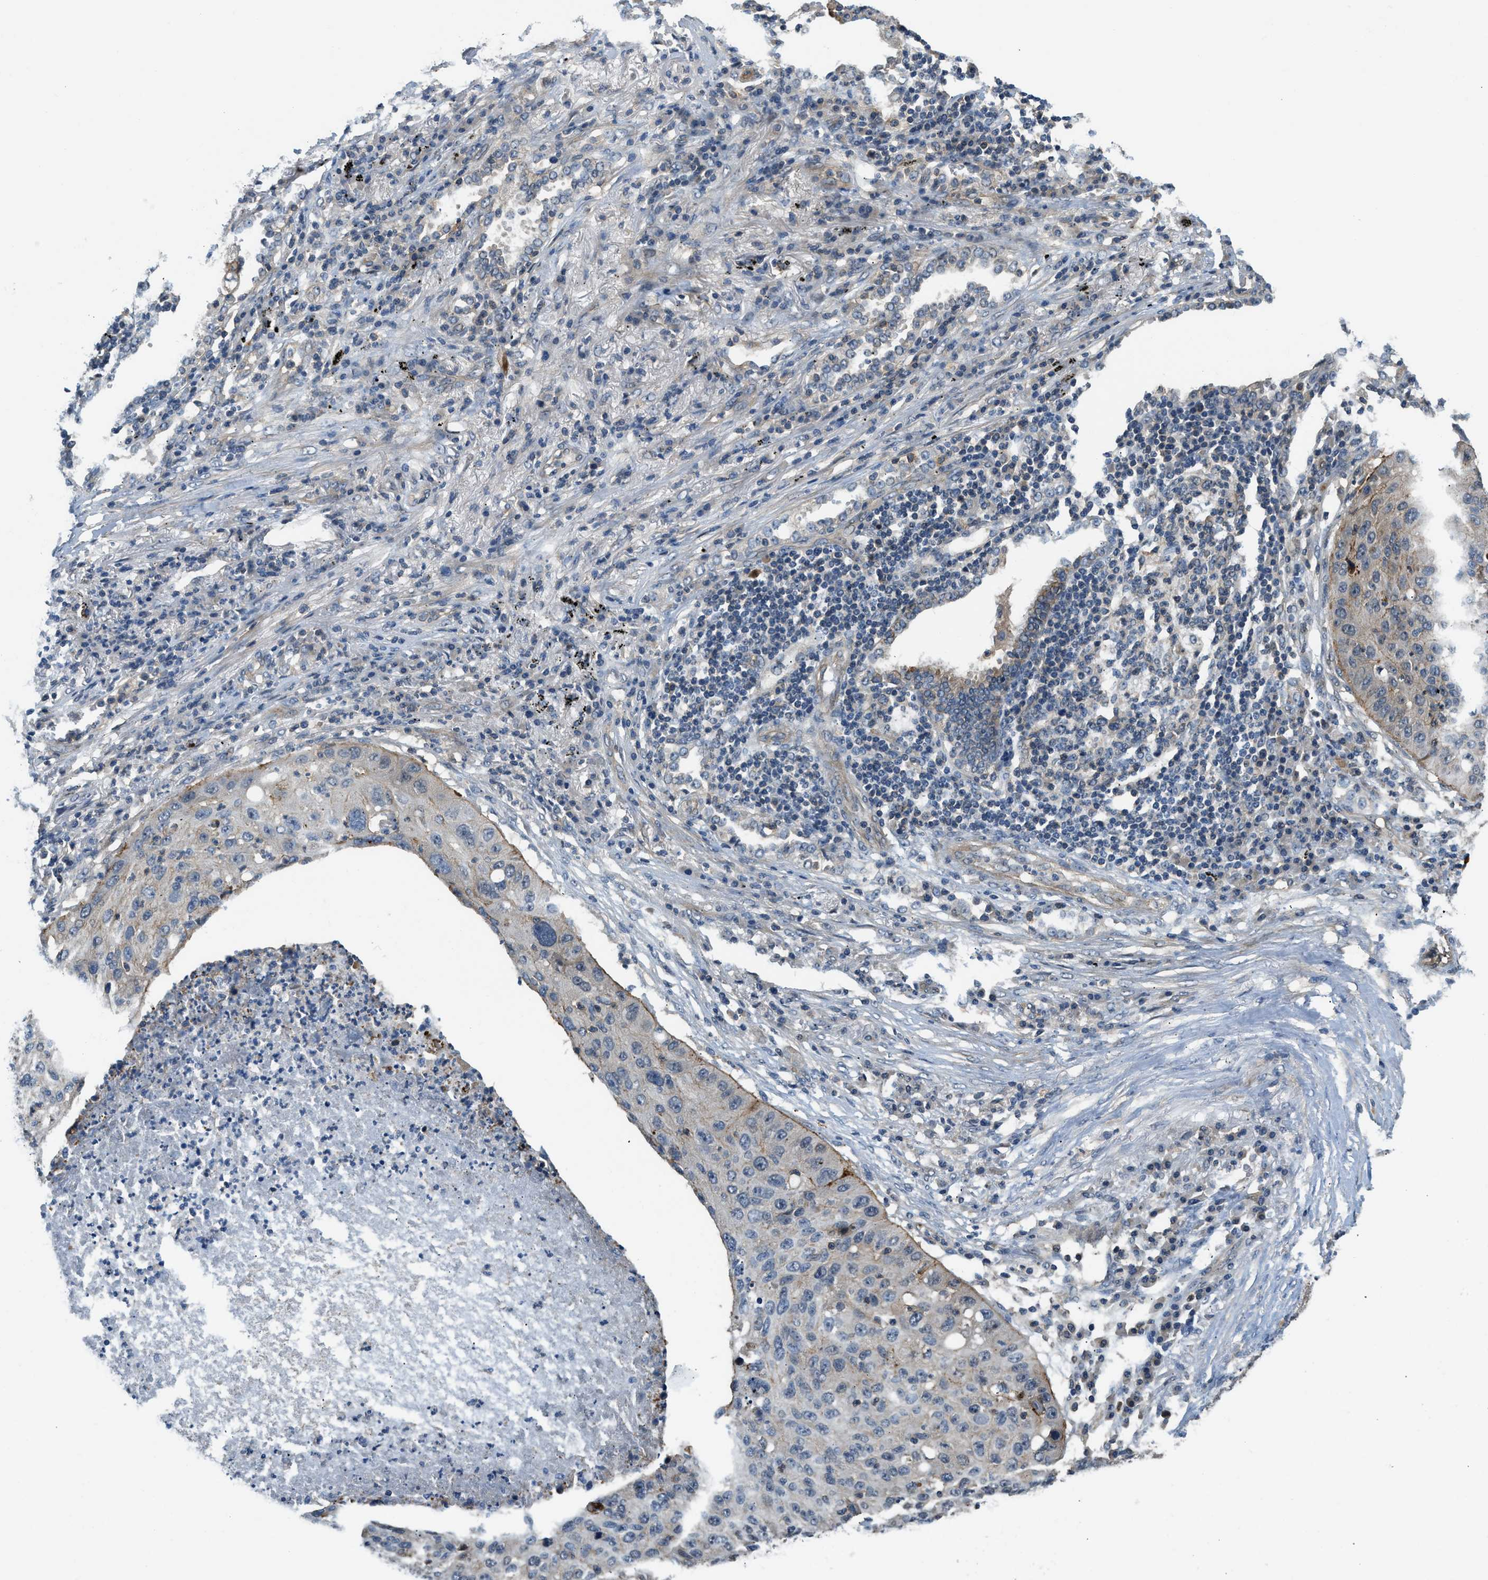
{"staining": {"intensity": "weak", "quantity": "<25%", "location": "cytoplasmic/membranous"}, "tissue": "lung cancer", "cell_type": "Tumor cells", "image_type": "cancer", "snomed": [{"axis": "morphology", "description": "Squamous cell carcinoma, NOS"}, {"axis": "topography", "description": "Lung"}], "caption": "The micrograph reveals no staining of tumor cells in squamous cell carcinoma (lung).", "gene": "CBLB", "patient": {"sex": "female", "age": 63}}